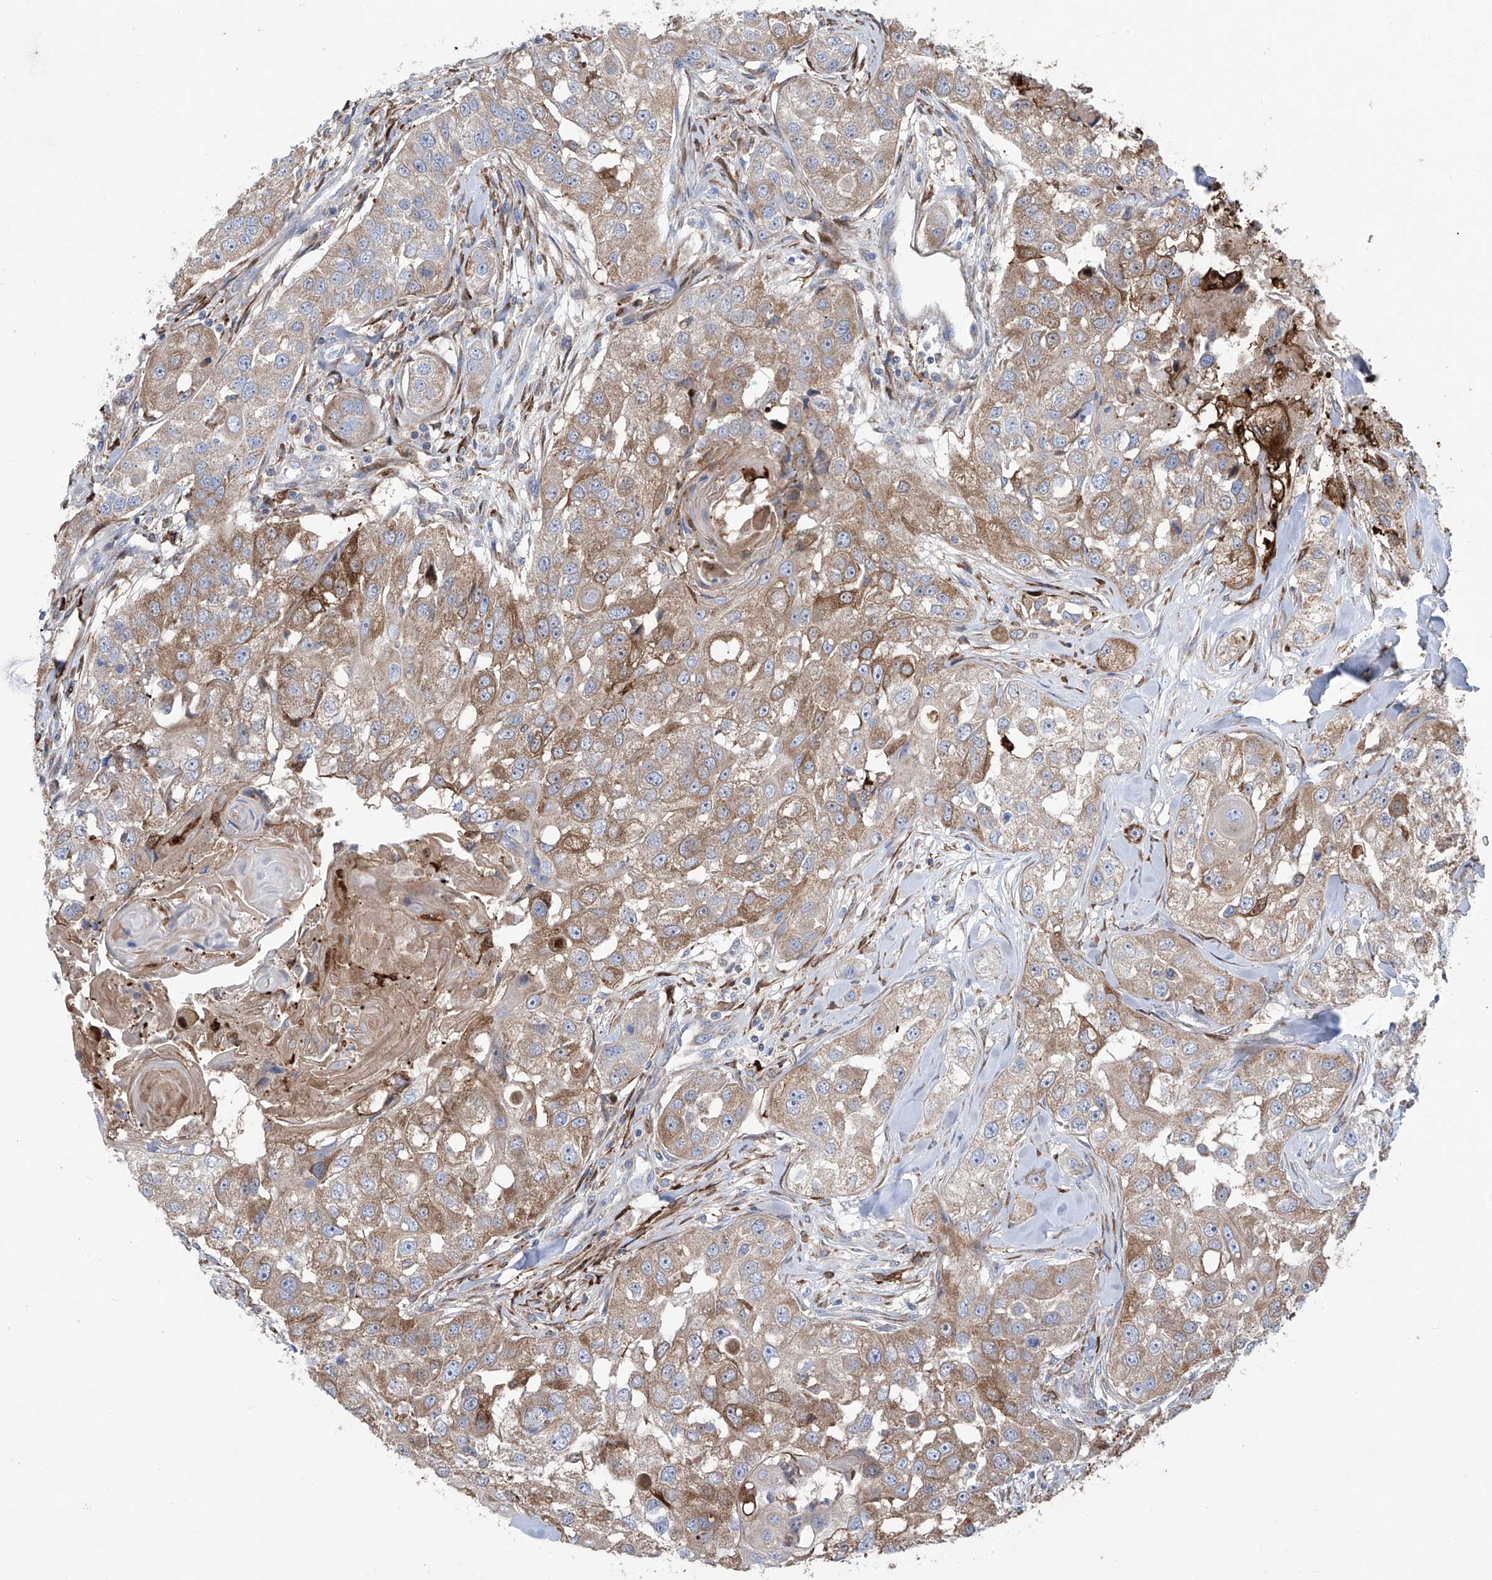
{"staining": {"intensity": "moderate", "quantity": ">75%", "location": "cytoplasmic/membranous"}, "tissue": "head and neck cancer", "cell_type": "Tumor cells", "image_type": "cancer", "snomed": [{"axis": "morphology", "description": "Normal tissue, NOS"}, {"axis": "morphology", "description": "Squamous cell carcinoma, NOS"}, {"axis": "topography", "description": "Skeletal muscle"}, {"axis": "topography", "description": "Head-Neck"}], "caption": "DAB immunohistochemical staining of head and neck cancer (squamous cell carcinoma) exhibits moderate cytoplasmic/membranous protein staining in about >75% of tumor cells.", "gene": "ALDH6A1", "patient": {"sex": "male", "age": 51}}